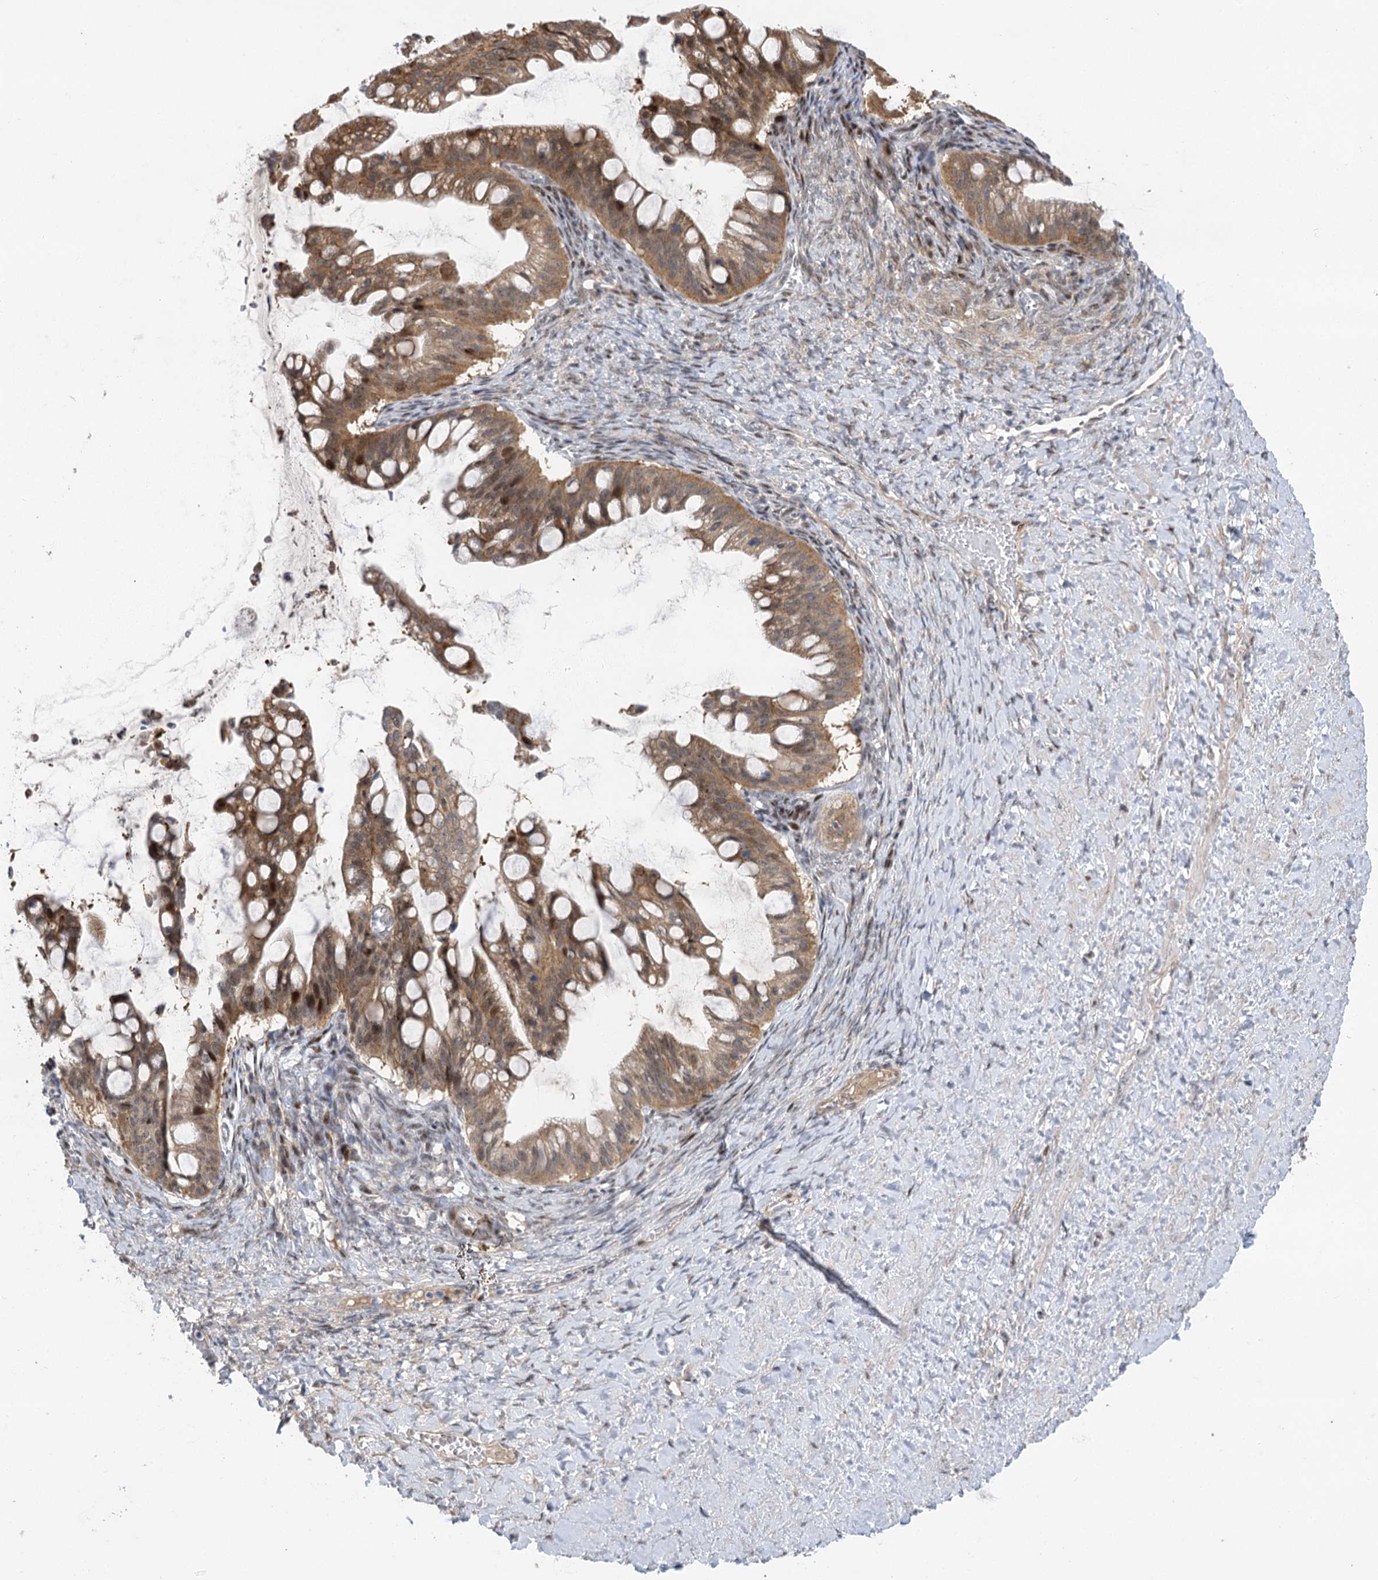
{"staining": {"intensity": "weak", "quantity": ">75%", "location": "cytoplasmic/membranous"}, "tissue": "ovarian cancer", "cell_type": "Tumor cells", "image_type": "cancer", "snomed": [{"axis": "morphology", "description": "Cystadenocarcinoma, mucinous, NOS"}, {"axis": "topography", "description": "Ovary"}], "caption": "A brown stain labels weak cytoplasmic/membranous expression of a protein in ovarian mucinous cystadenocarcinoma tumor cells.", "gene": "IL11RA", "patient": {"sex": "female", "age": 73}}